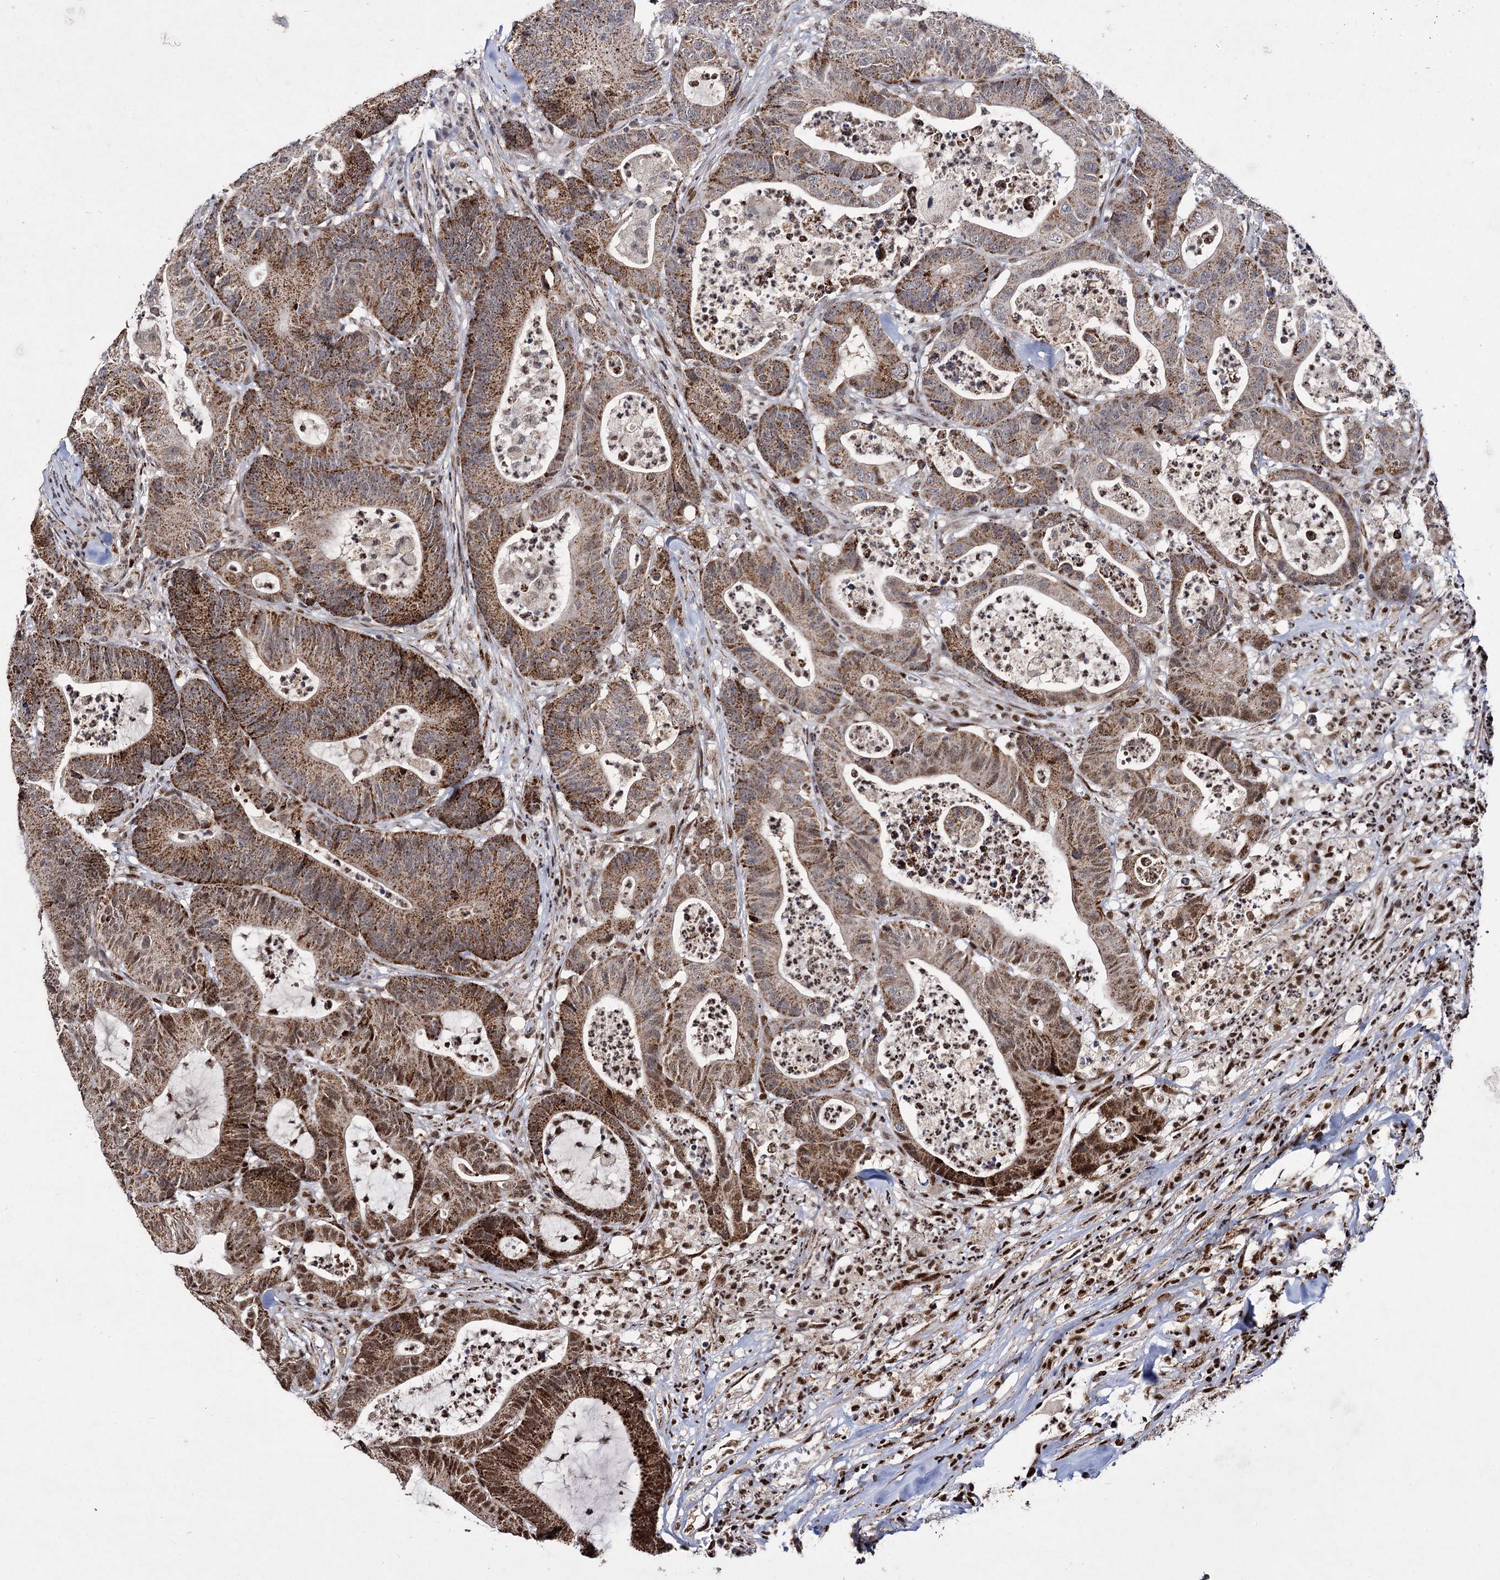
{"staining": {"intensity": "strong", "quantity": ">75%", "location": "cytoplasmic/membranous"}, "tissue": "colorectal cancer", "cell_type": "Tumor cells", "image_type": "cancer", "snomed": [{"axis": "morphology", "description": "Adenocarcinoma, NOS"}, {"axis": "topography", "description": "Colon"}], "caption": "A high-resolution micrograph shows immunohistochemistry staining of colorectal cancer, which reveals strong cytoplasmic/membranous positivity in approximately >75% of tumor cells.", "gene": "RPUSD4", "patient": {"sex": "female", "age": 84}}